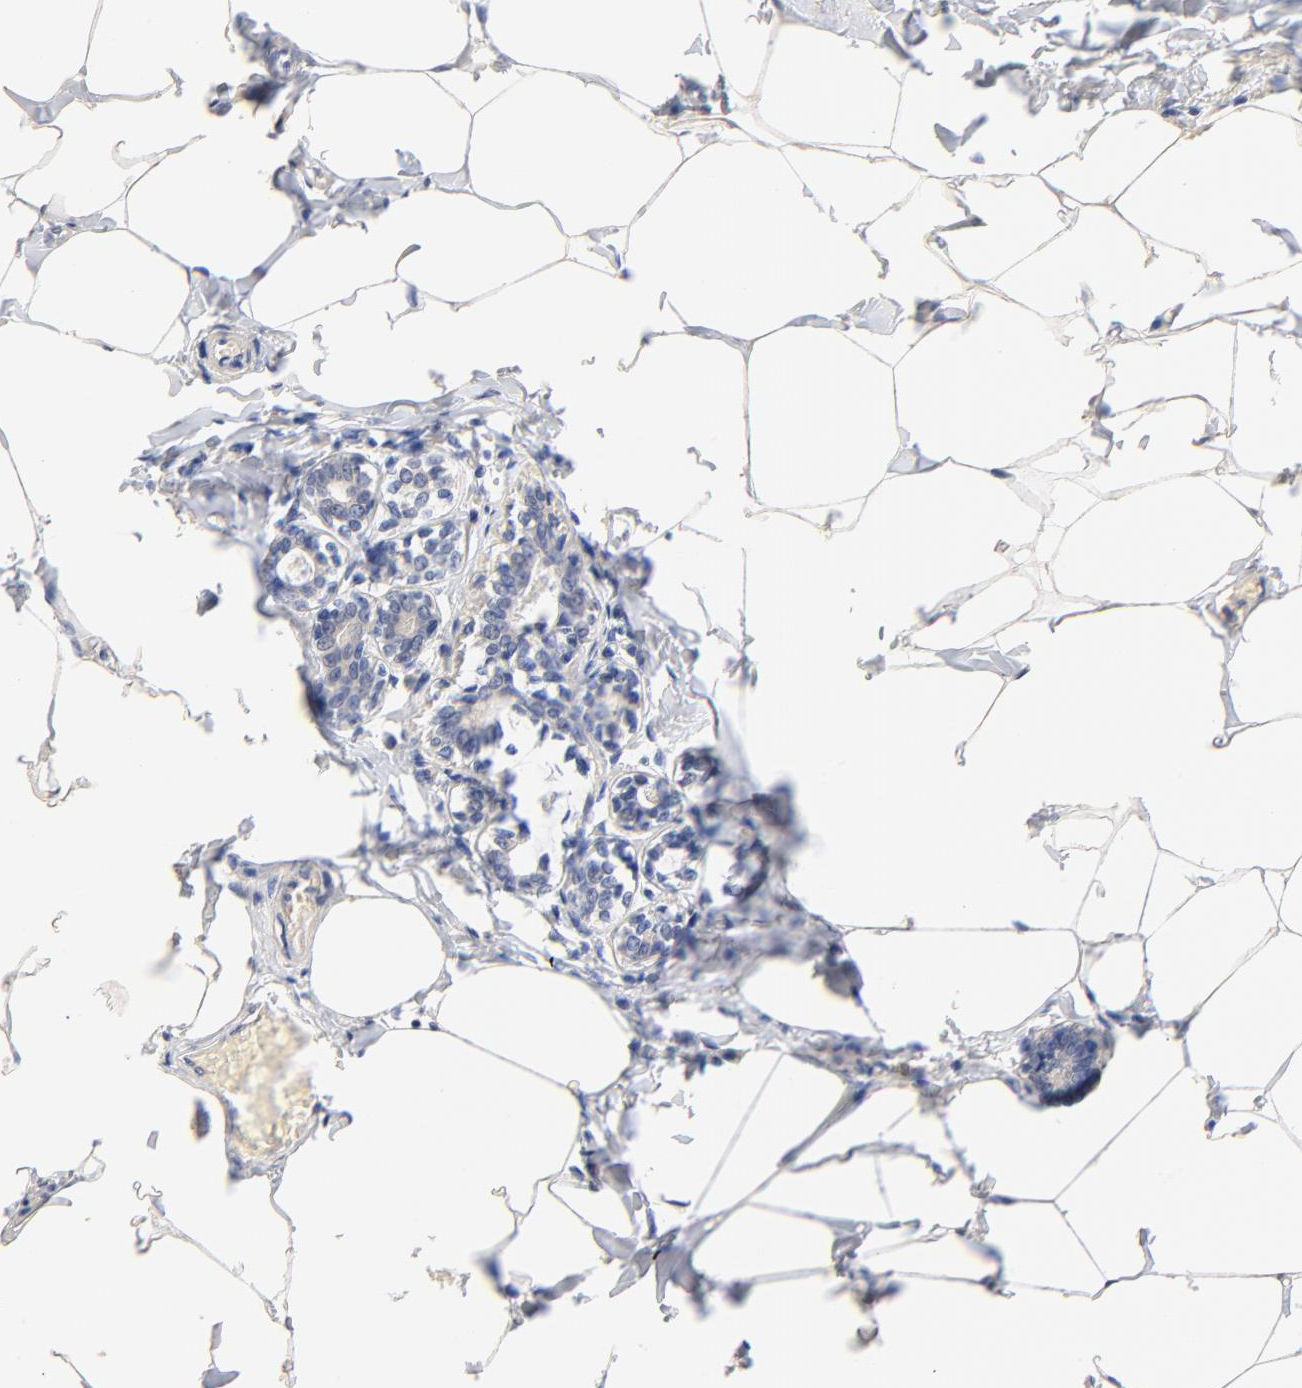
{"staining": {"intensity": "negative", "quantity": "none", "location": "none"}, "tissue": "breast cancer", "cell_type": "Tumor cells", "image_type": "cancer", "snomed": [{"axis": "morphology", "description": "Lobular carcinoma"}, {"axis": "topography", "description": "Breast"}], "caption": "Photomicrograph shows no significant protein expression in tumor cells of breast cancer (lobular carcinoma).", "gene": "CPS1", "patient": {"sex": "female", "age": 51}}